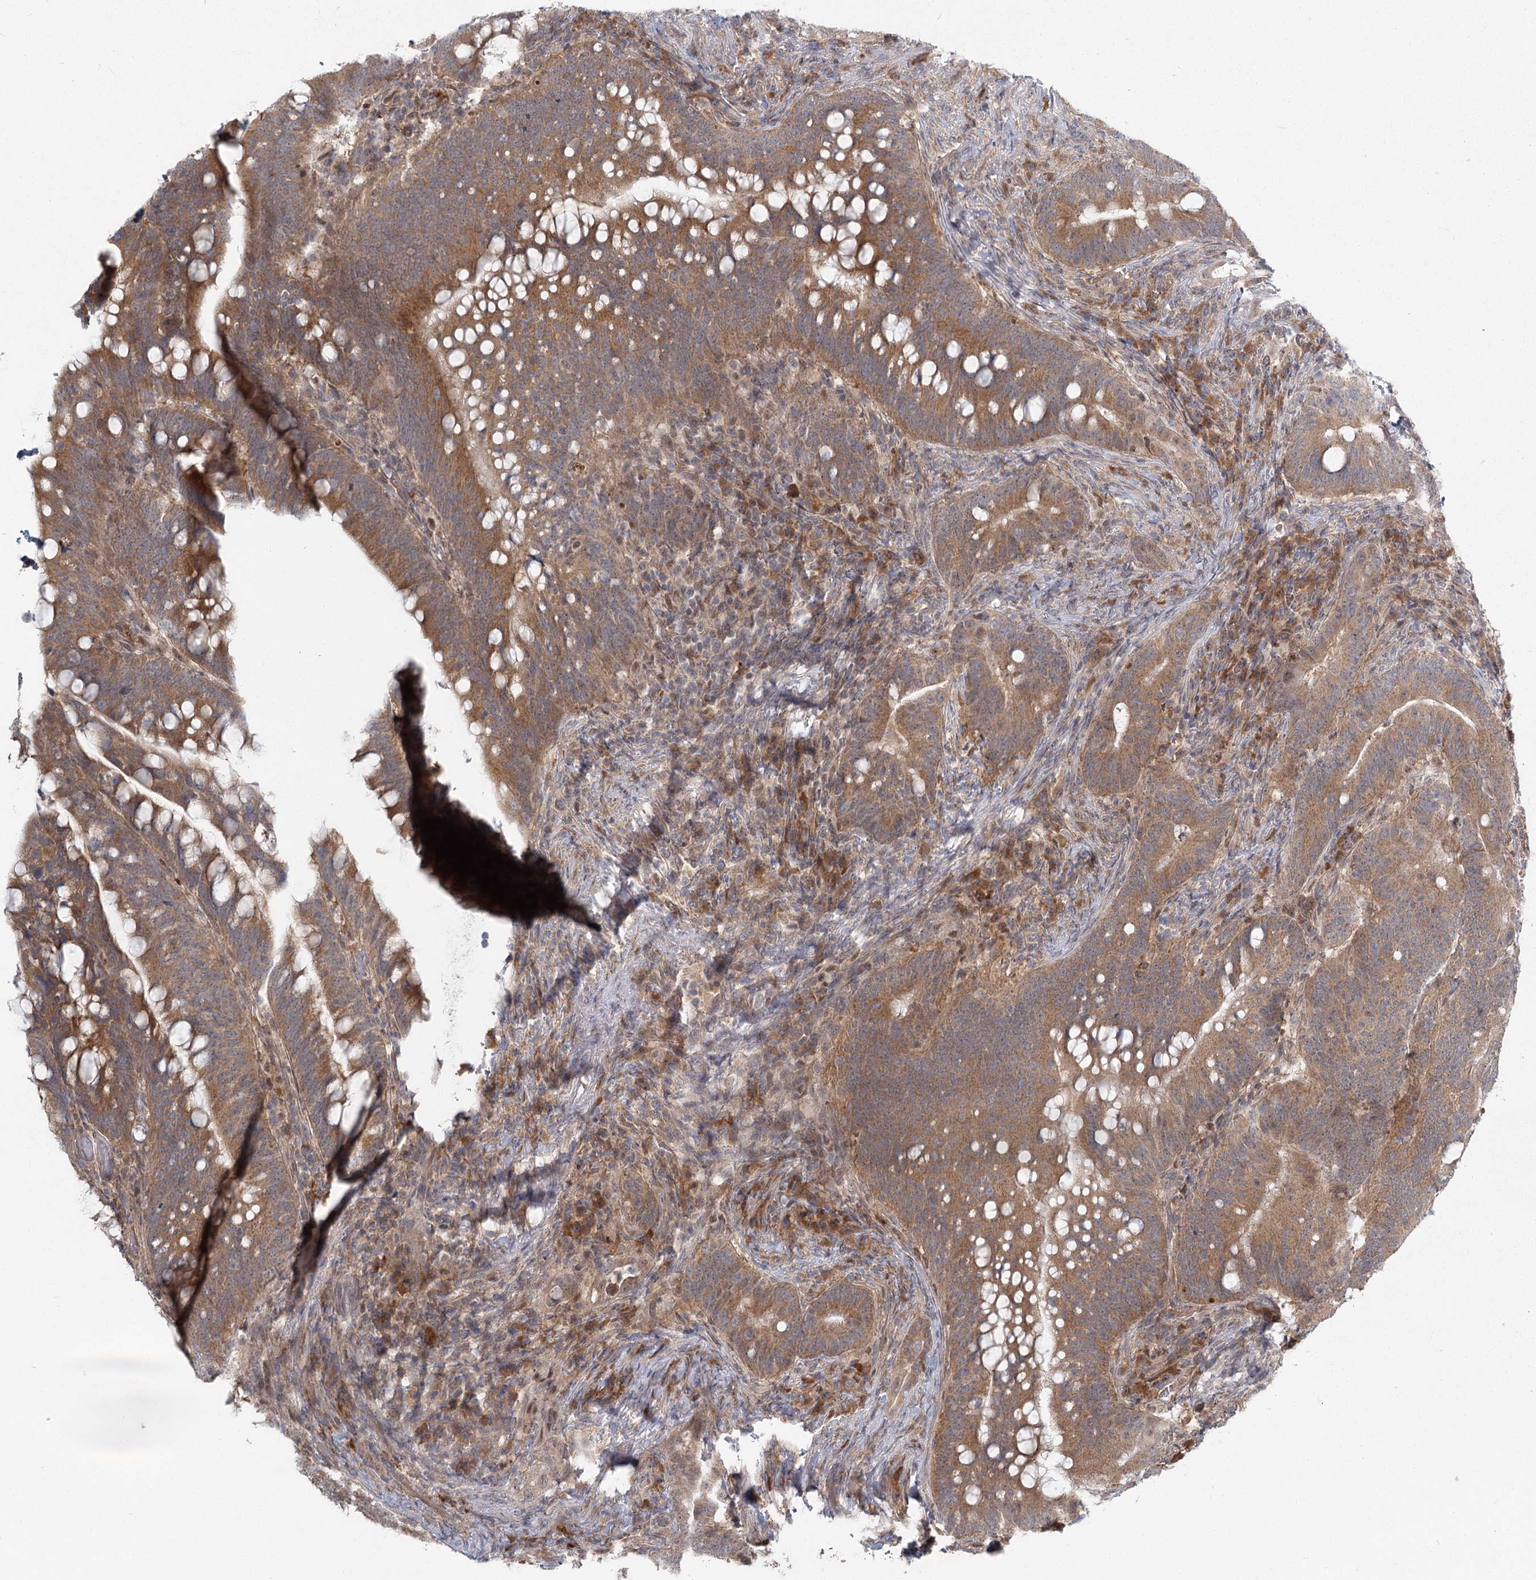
{"staining": {"intensity": "moderate", "quantity": ">75%", "location": "cytoplasmic/membranous"}, "tissue": "colorectal cancer", "cell_type": "Tumor cells", "image_type": "cancer", "snomed": [{"axis": "morphology", "description": "Adenocarcinoma, NOS"}, {"axis": "topography", "description": "Colon"}], "caption": "Tumor cells exhibit moderate cytoplasmic/membranous staining in approximately >75% of cells in colorectal cancer (adenocarcinoma).", "gene": "THNSL1", "patient": {"sex": "female", "age": 66}}